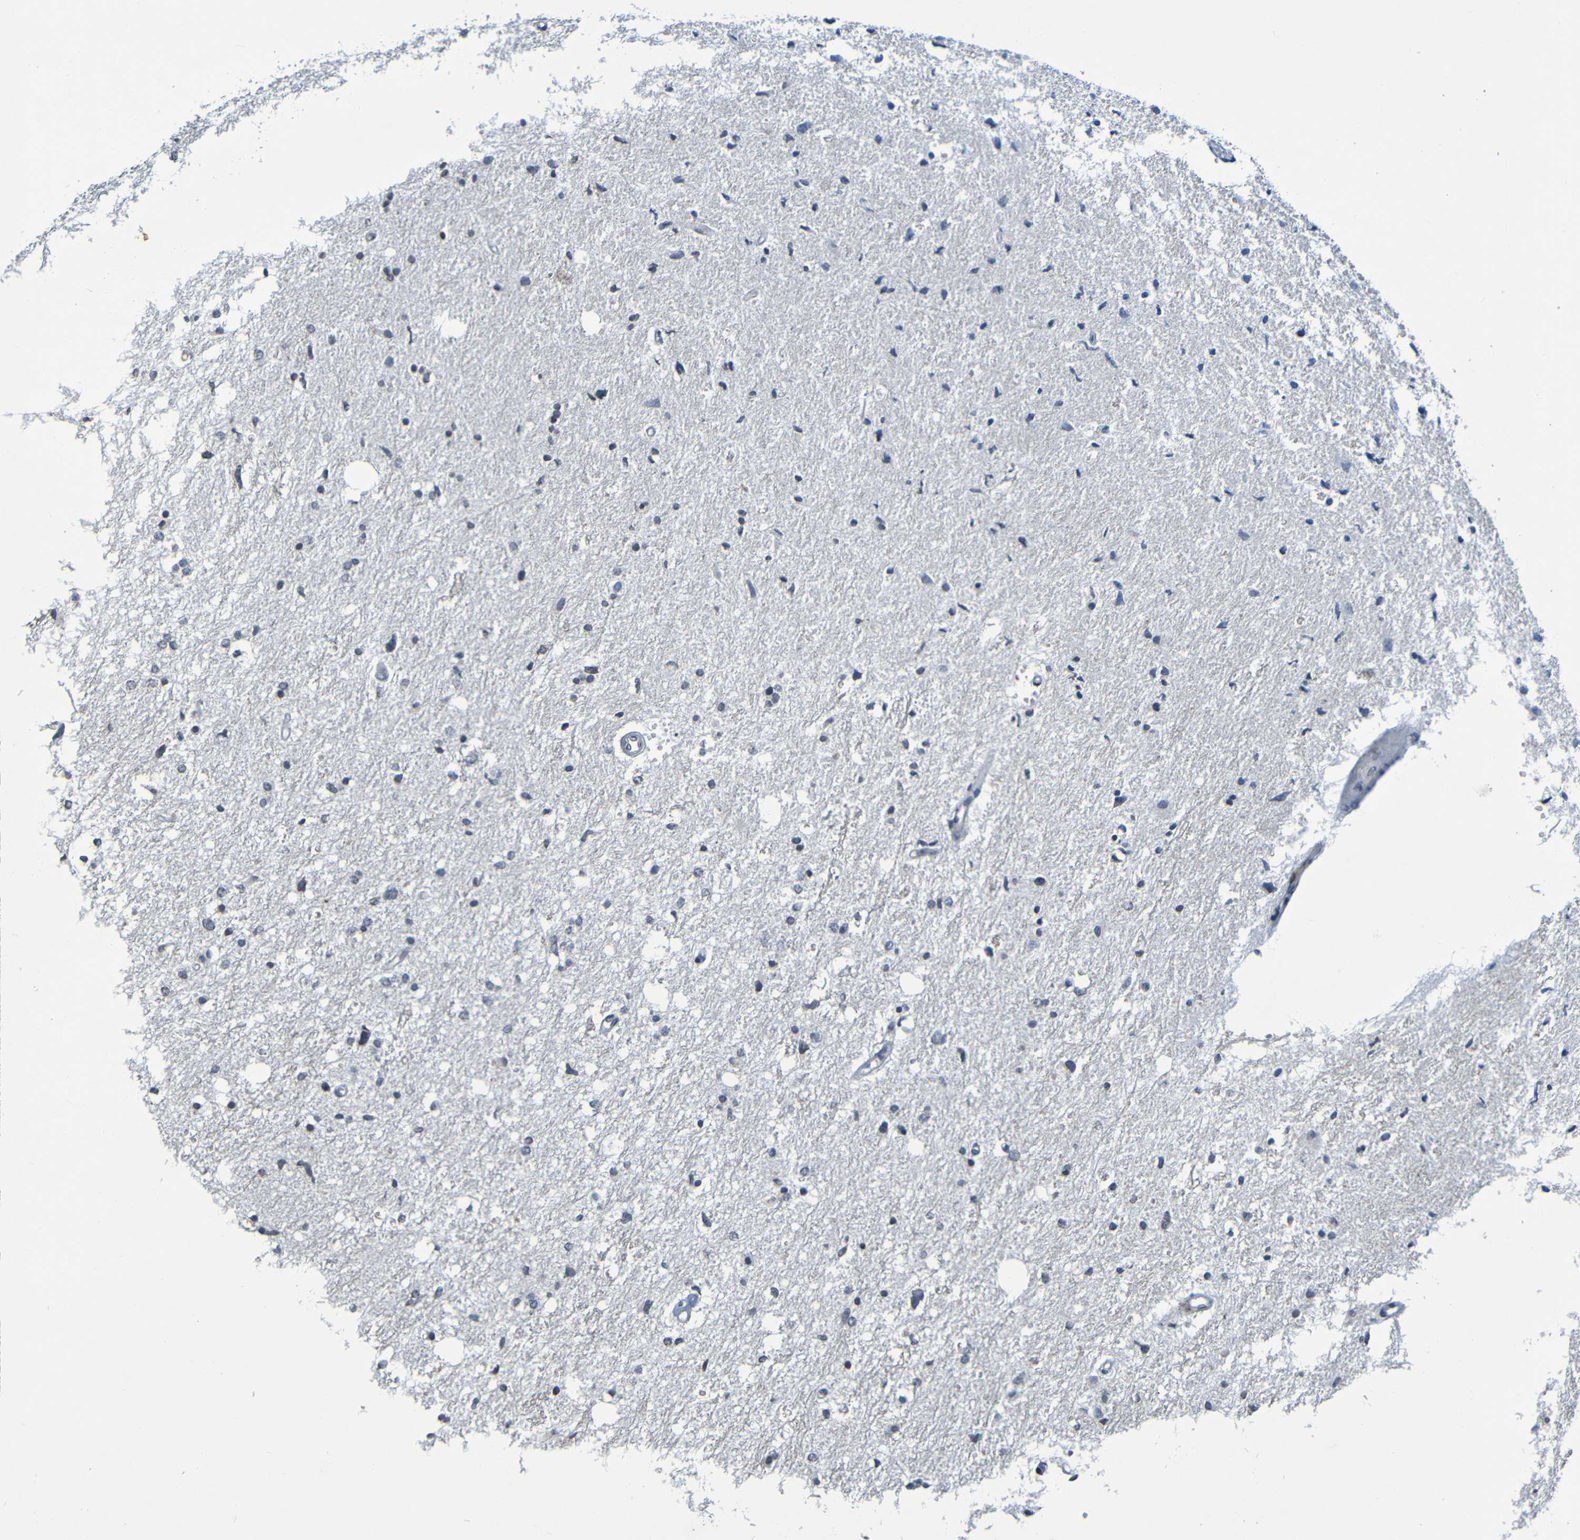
{"staining": {"intensity": "negative", "quantity": "none", "location": "none"}, "tissue": "glioma", "cell_type": "Tumor cells", "image_type": "cancer", "snomed": [{"axis": "morphology", "description": "Glioma, malignant, High grade"}, {"axis": "topography", "description": "Brain"}], "caption": "Immunohistochemistry (IHC) histopathology image of neoplastic tissue: high-grade glioma (malignant) stained with DAB (3,3'-diaminobenzidine) shows no significant protein expression in tumor cells.", "gene": "C3AR1", "patient": {"sex": "female", "age": 59}}